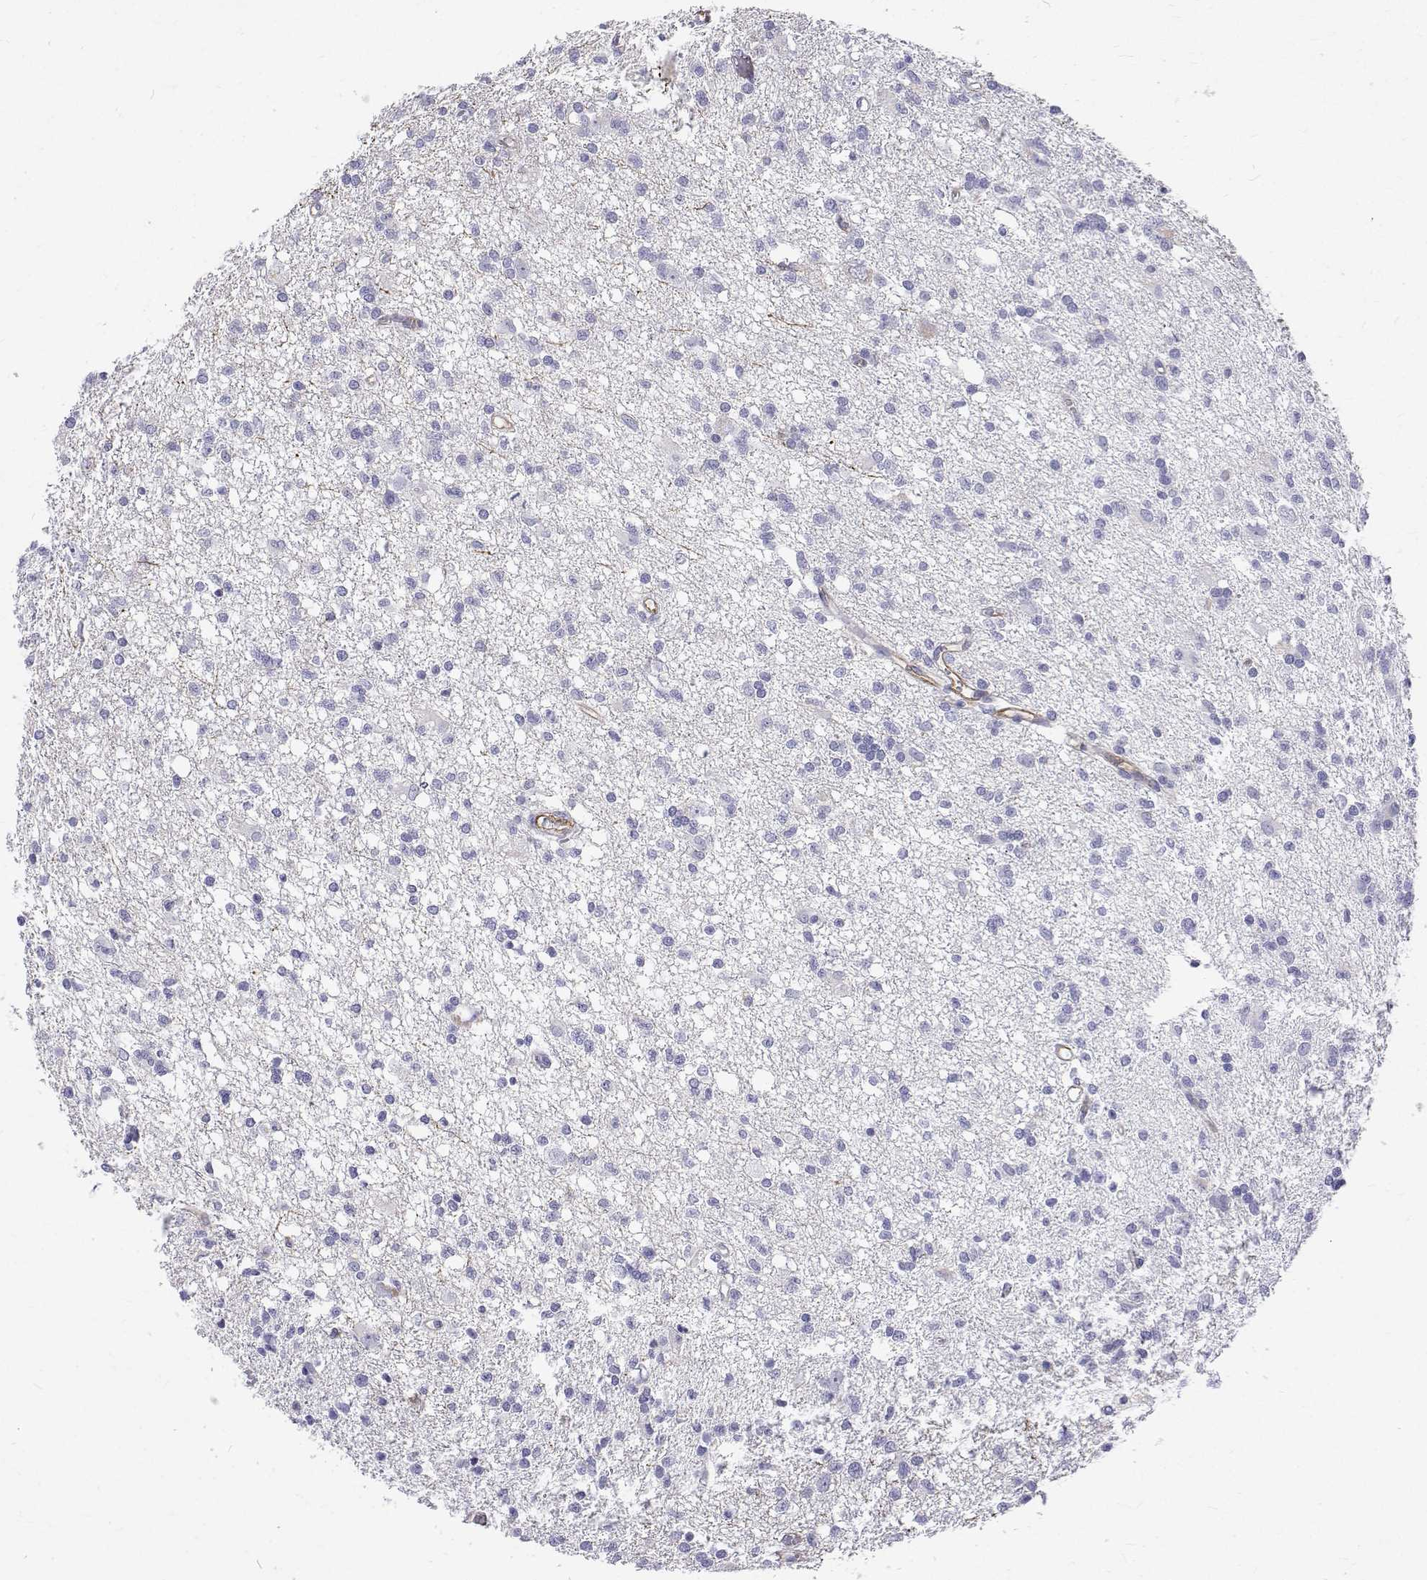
{"staining": {"intensity": "negative", "quantity": "none", "location": "none"}, "tissue": "glioma", "cell_type": "Tumor cells", "image_type": "cancer", "snomed": [{"axis": "morphology", "description": "Glioma, malignant, Low grade"}, {"axis": "topography", "description": "Brain"}], "caption": "IHC micrograph of neoplastic tissue: low-grade glioma (malignant) stained with DAB (3,3'-diaminobenzidine) reveals no significant protein positivity in tumor cells. (Stains: DAB (3,3'-diaminobenzidine) immunohistochemistry with hematoxylin counter stain, Microscopy: brightfield microscopy at high magnification).", "gene": "OPRPN", "patient": {"sex": "male", "age": 64}}